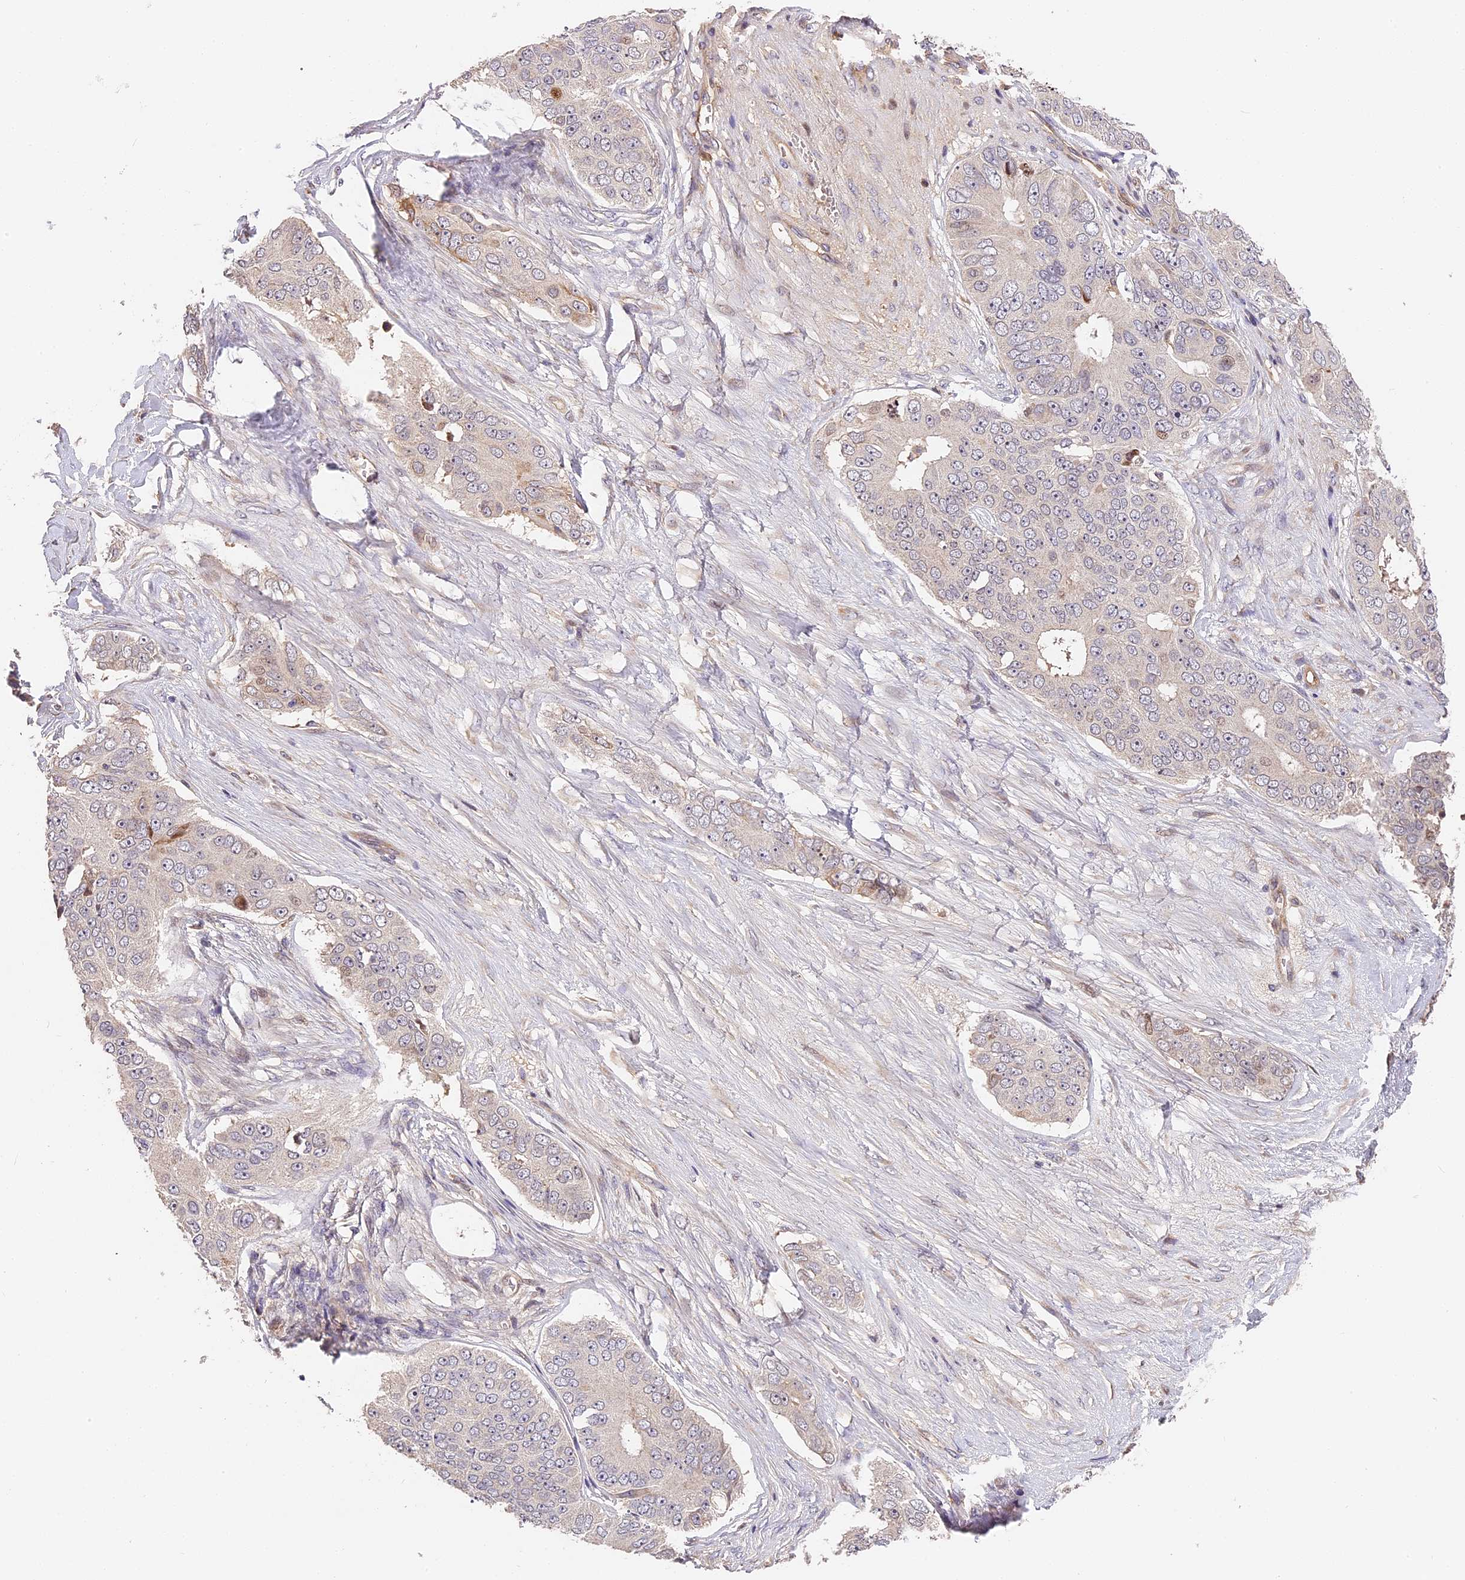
{"staining": {"intensity": "negative", "quantity": "none", "location": "none"}, "tissue": "ovarian cancer", "cell_type": "Tumor cells", "image_type": "cancer", "snomed": [{"axis": "morphology", "description": "Carcinoma, endometroid"}, {"axis": "topography", "description": "Ovary"}], "caption": "The image demonstrates no significant staining in tumor cells of ovarian cancer. (DAB immunohistochemistry, high magnification).", "gene": "ARHGAP17", "patient": {"sex": "female", "age": 51}}